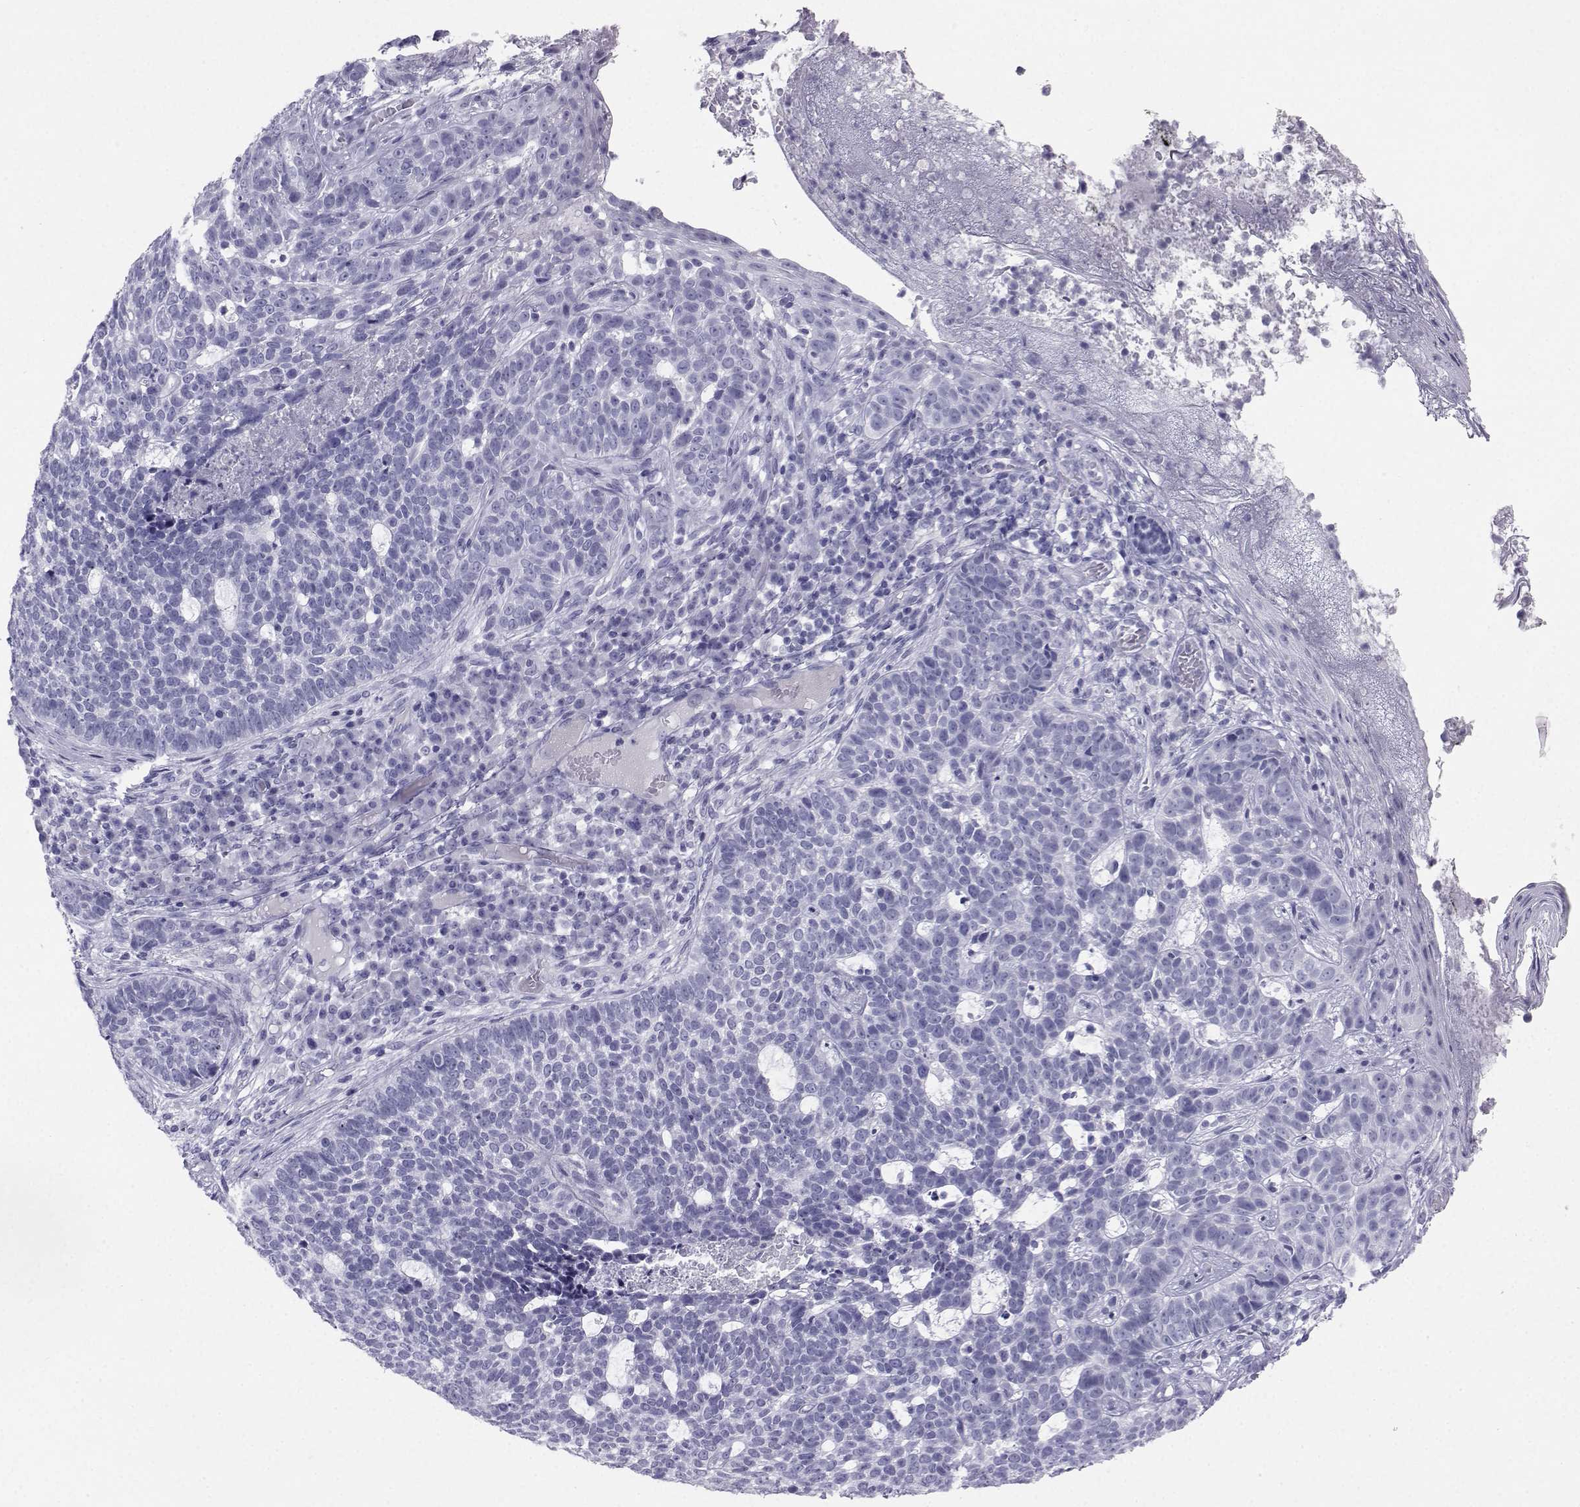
{"staining": {"intensity": "negative", "quantity": "none", "location": "none"}, "tissue": "skin cancer", "cell_type": "Tumor cells", "image_type": "cancer", "snomed": [{"axis": "morphology", "description": "Basal cell carcinoma"}, {"axis": "topography", "description": "Skin"}], "caption": "Protein analysis of skin cancer demonstrates no significant expression in tumor cells.", "gene": "SST", "patient": {"sex": "female", "age": 69}}